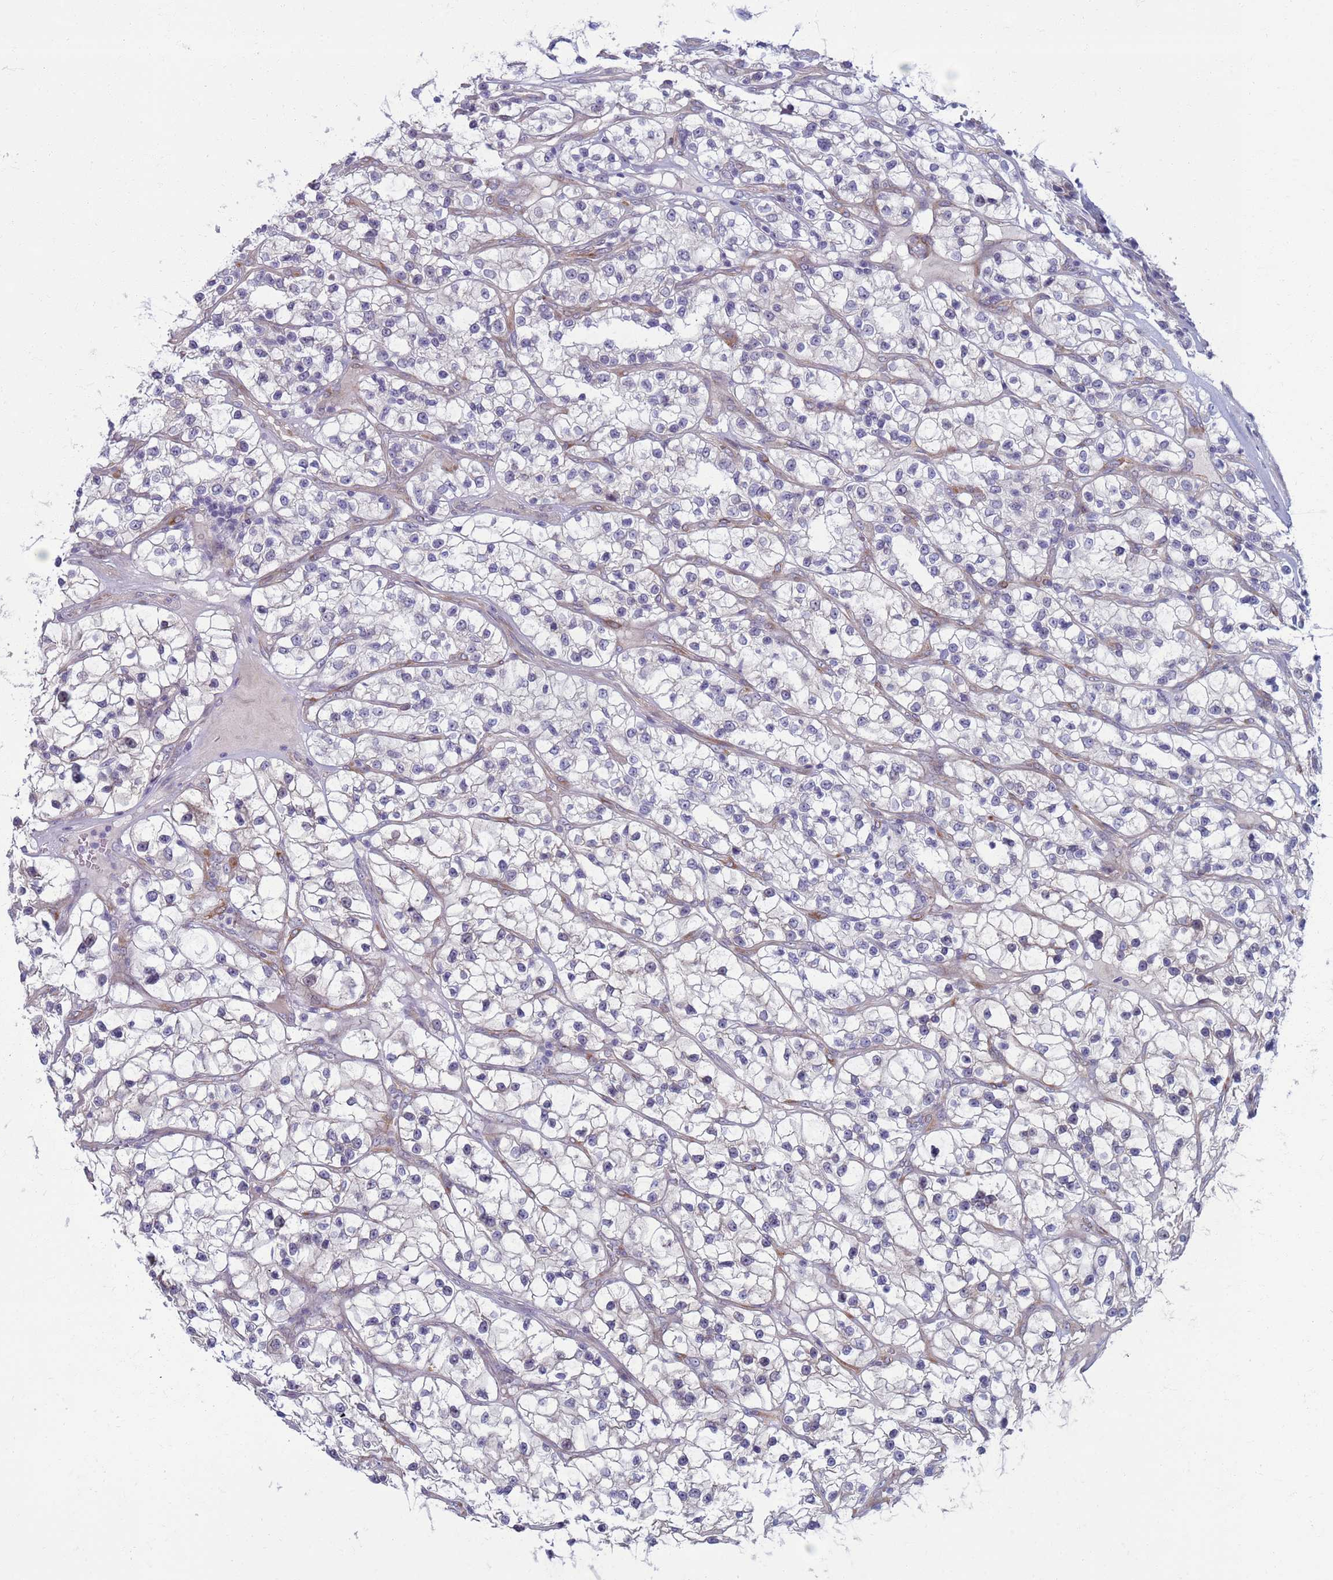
{"staining": {"intensity": "negative", "quantity": "none", "location": "none"}, "tissue": "renal cancer", "cell_type": "Tumor cells", "image_type": "cancer", "snomed": [{"axis": "morphology", "description": "Adenocarcinoma, NOS"}, {"axis": "topography", "description": "Kidney"}], "caption": "Image shows no protein staining in tumor cells of adenocarcinoma (renal) tissue.", "gene": "CLCA2", "patient": {"sex": "female", "age": 57}}